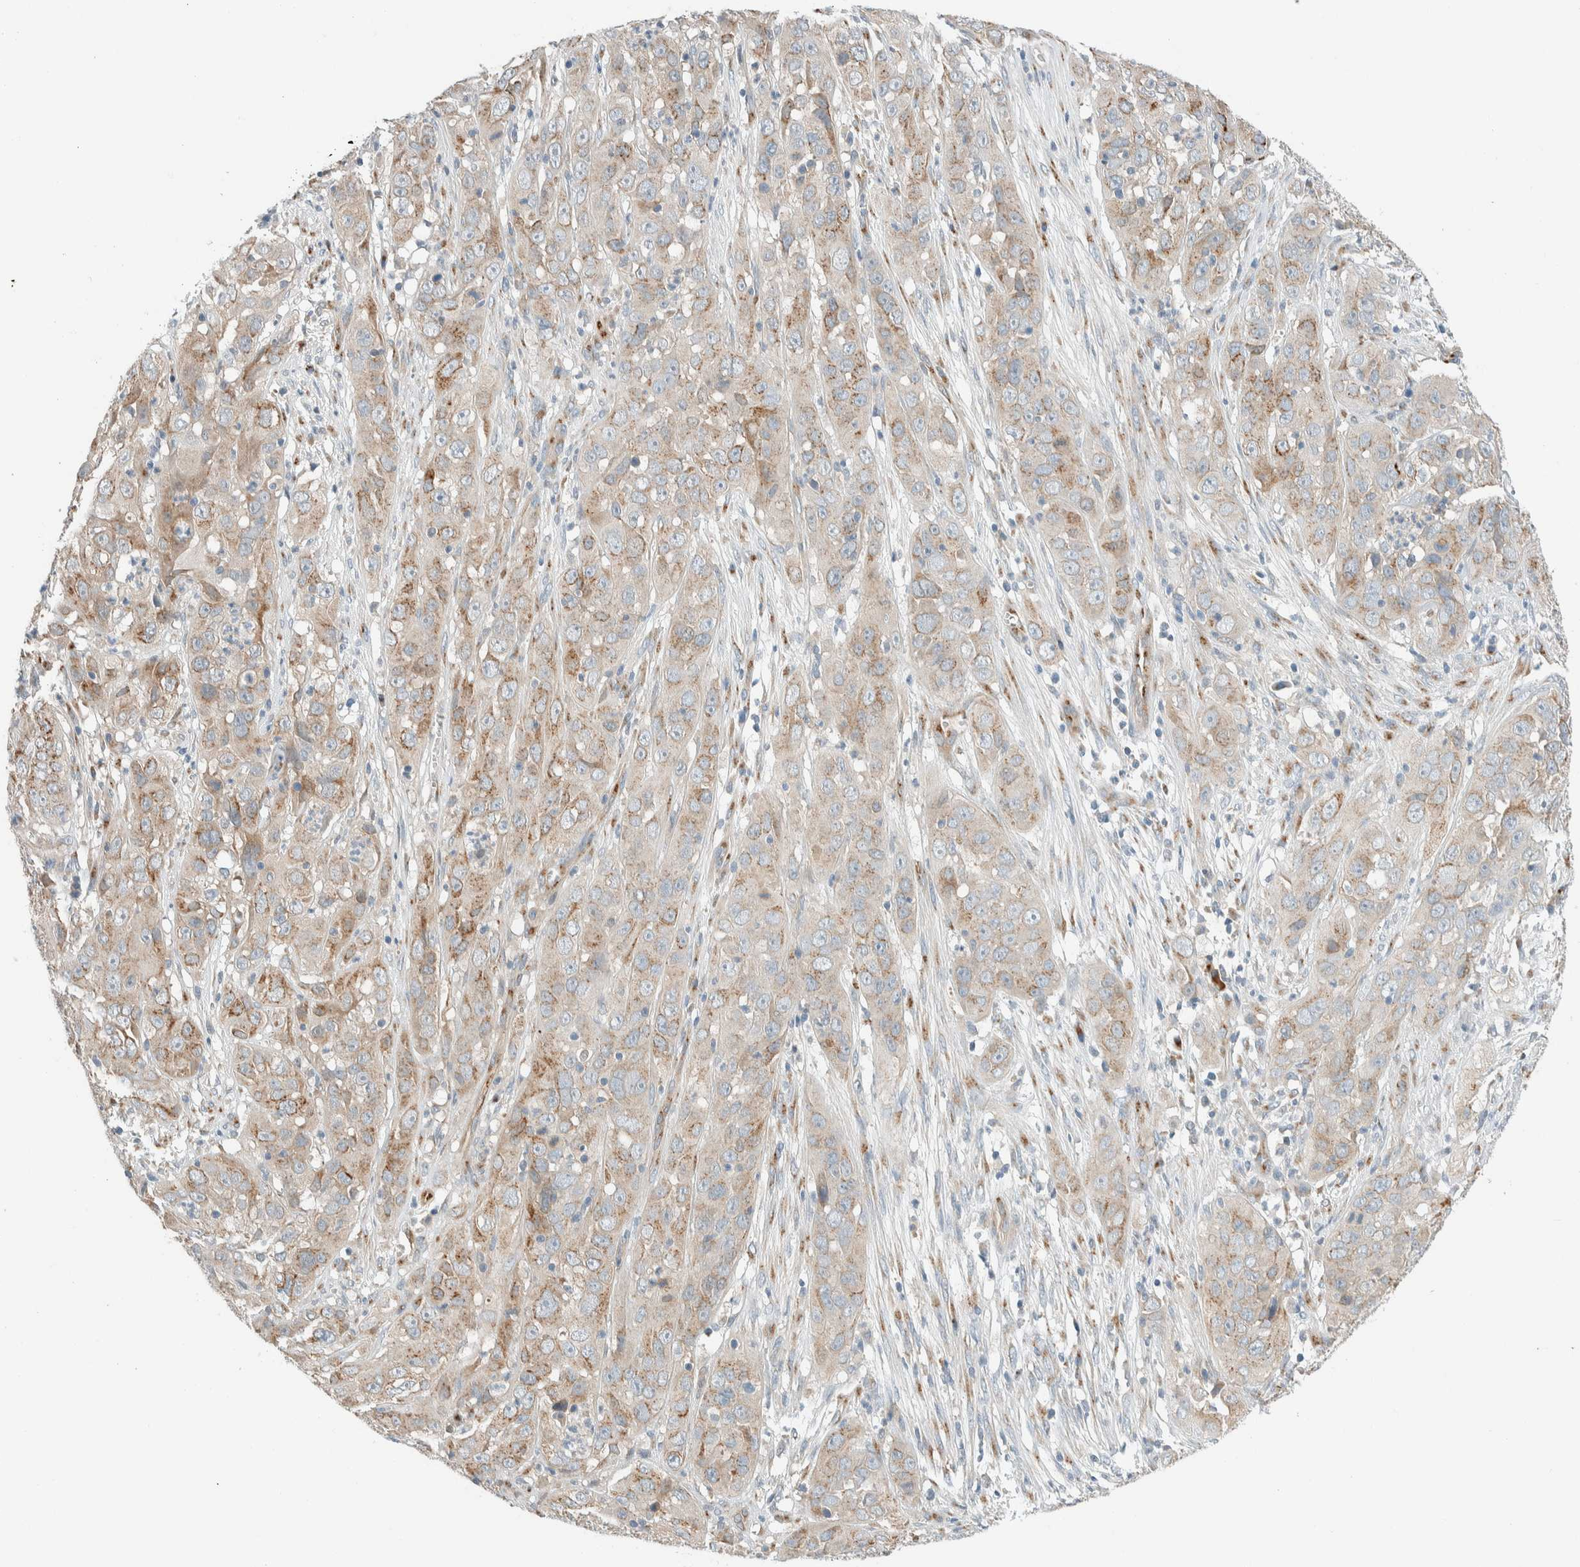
{"staining": {"intensity": "weak", "quantity": ">75%", "location": "cytoplasmic/membranous"}, "tissue": "cervical cancer", "cell_type": "Tumor cells", "image_type": "cancer", "snomed": [{"axis": "morphology", "description": "Squamous cell carcinoma, NOS"}, {"axis": "topography", "description": "Cervix"}], "caption": "Cervical cancer (squamous cell carcinoma) was stained to show a protein in brown. There is low levels of weak cytoplasmic/membranous staining in approximately >75% of tumor cells.", "gene": "TMEM184B", "patient": {"sex": "female", "age": 32}}